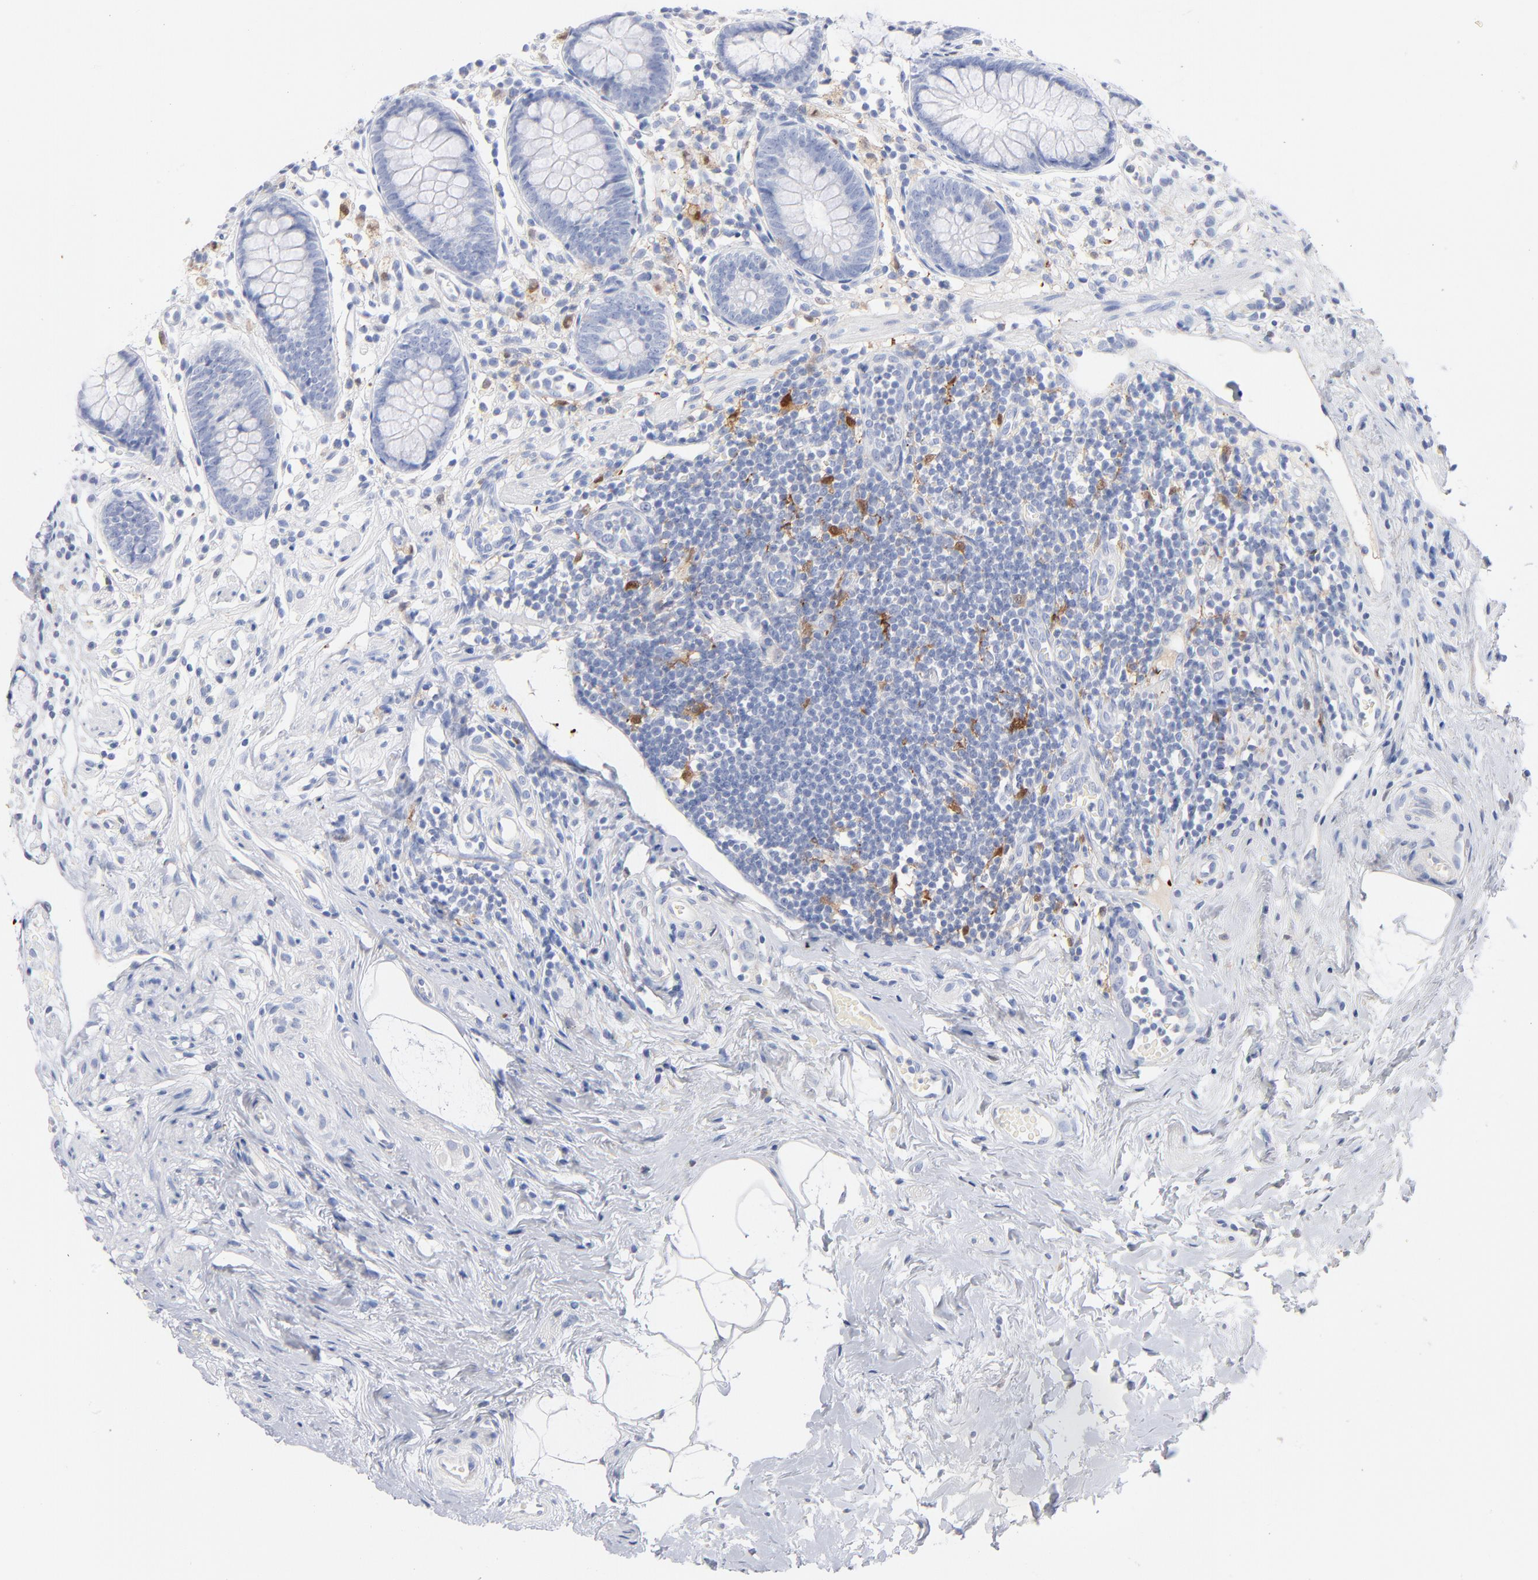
{"staining": {"intensity": "negative", "quantity": "none", "location": "none"}, "tissue": "appendix", "cell_type": "Glandular cells", "image_type": "normal", "snomed": [{"axis": "morphology", "description": "Normal tissue, NOS"}, {"axis": "topography", "description": "Appendix"}], "caption": "The micrograph demonstrates no significant staining in glandular cells of appendix.", "gene": "IFIT2", "patient": {"sex": "male", "age": 38}}